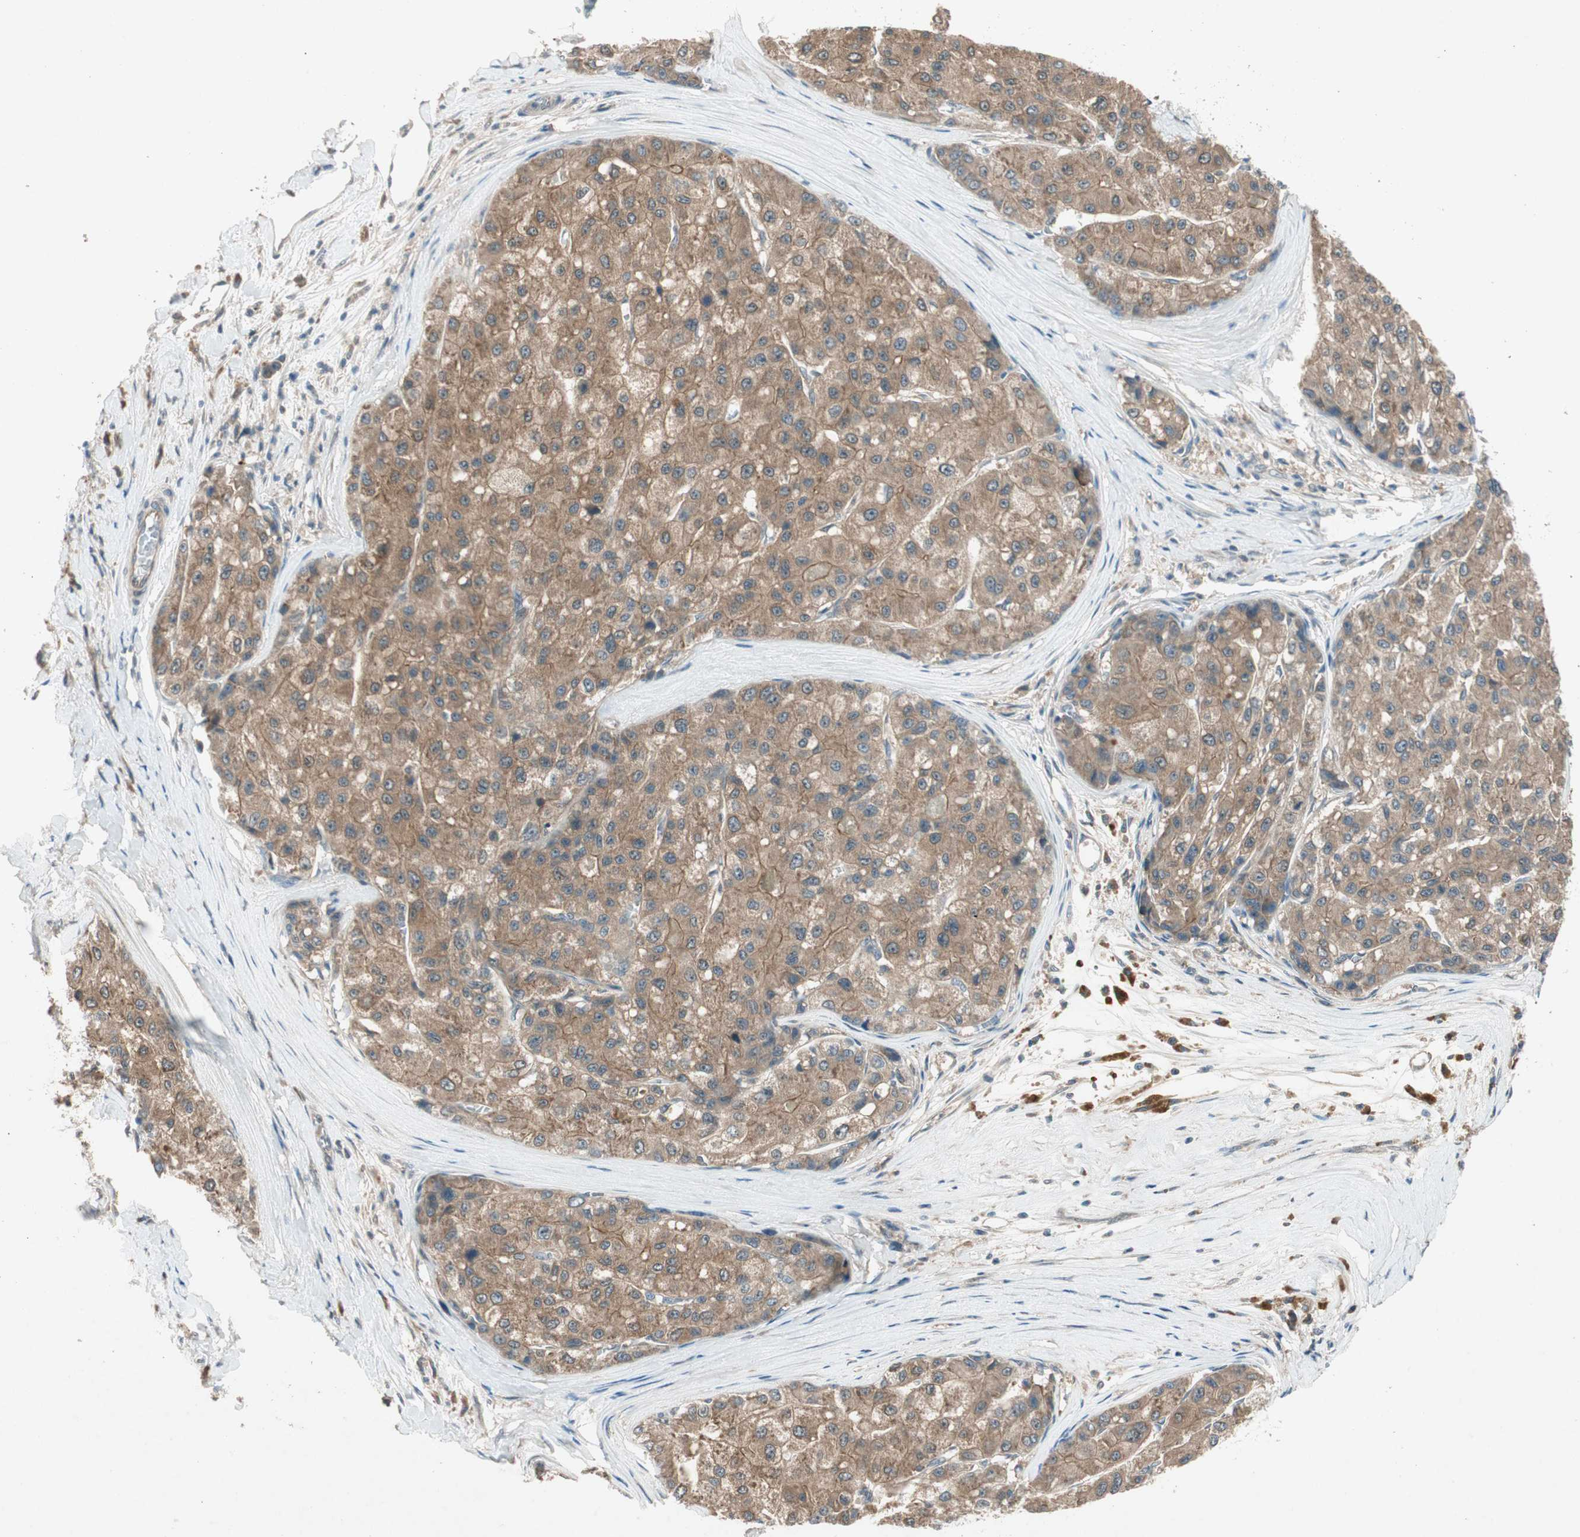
{"staining": {"intensity": "moderate", "quantity": ">75%", "location": "cytoplasmic/membranous"}, "tissue": "liver cancer", "cell_type": "Tumor cells", "image_type": "cancer", "snomed": [{"axis": "morphology", "description": "Carcinoma, Hepatocellular, NOS"}, {"axis": "topography", "description": "Liver"}], "caption": "A brown stain labels moderate cytoplasmic/membranous expression of a protein in hepatocellular carcinoma (liver) tumor cells.", "gene": "NCLN", "patient": {"sex": "male", "age": 80}}